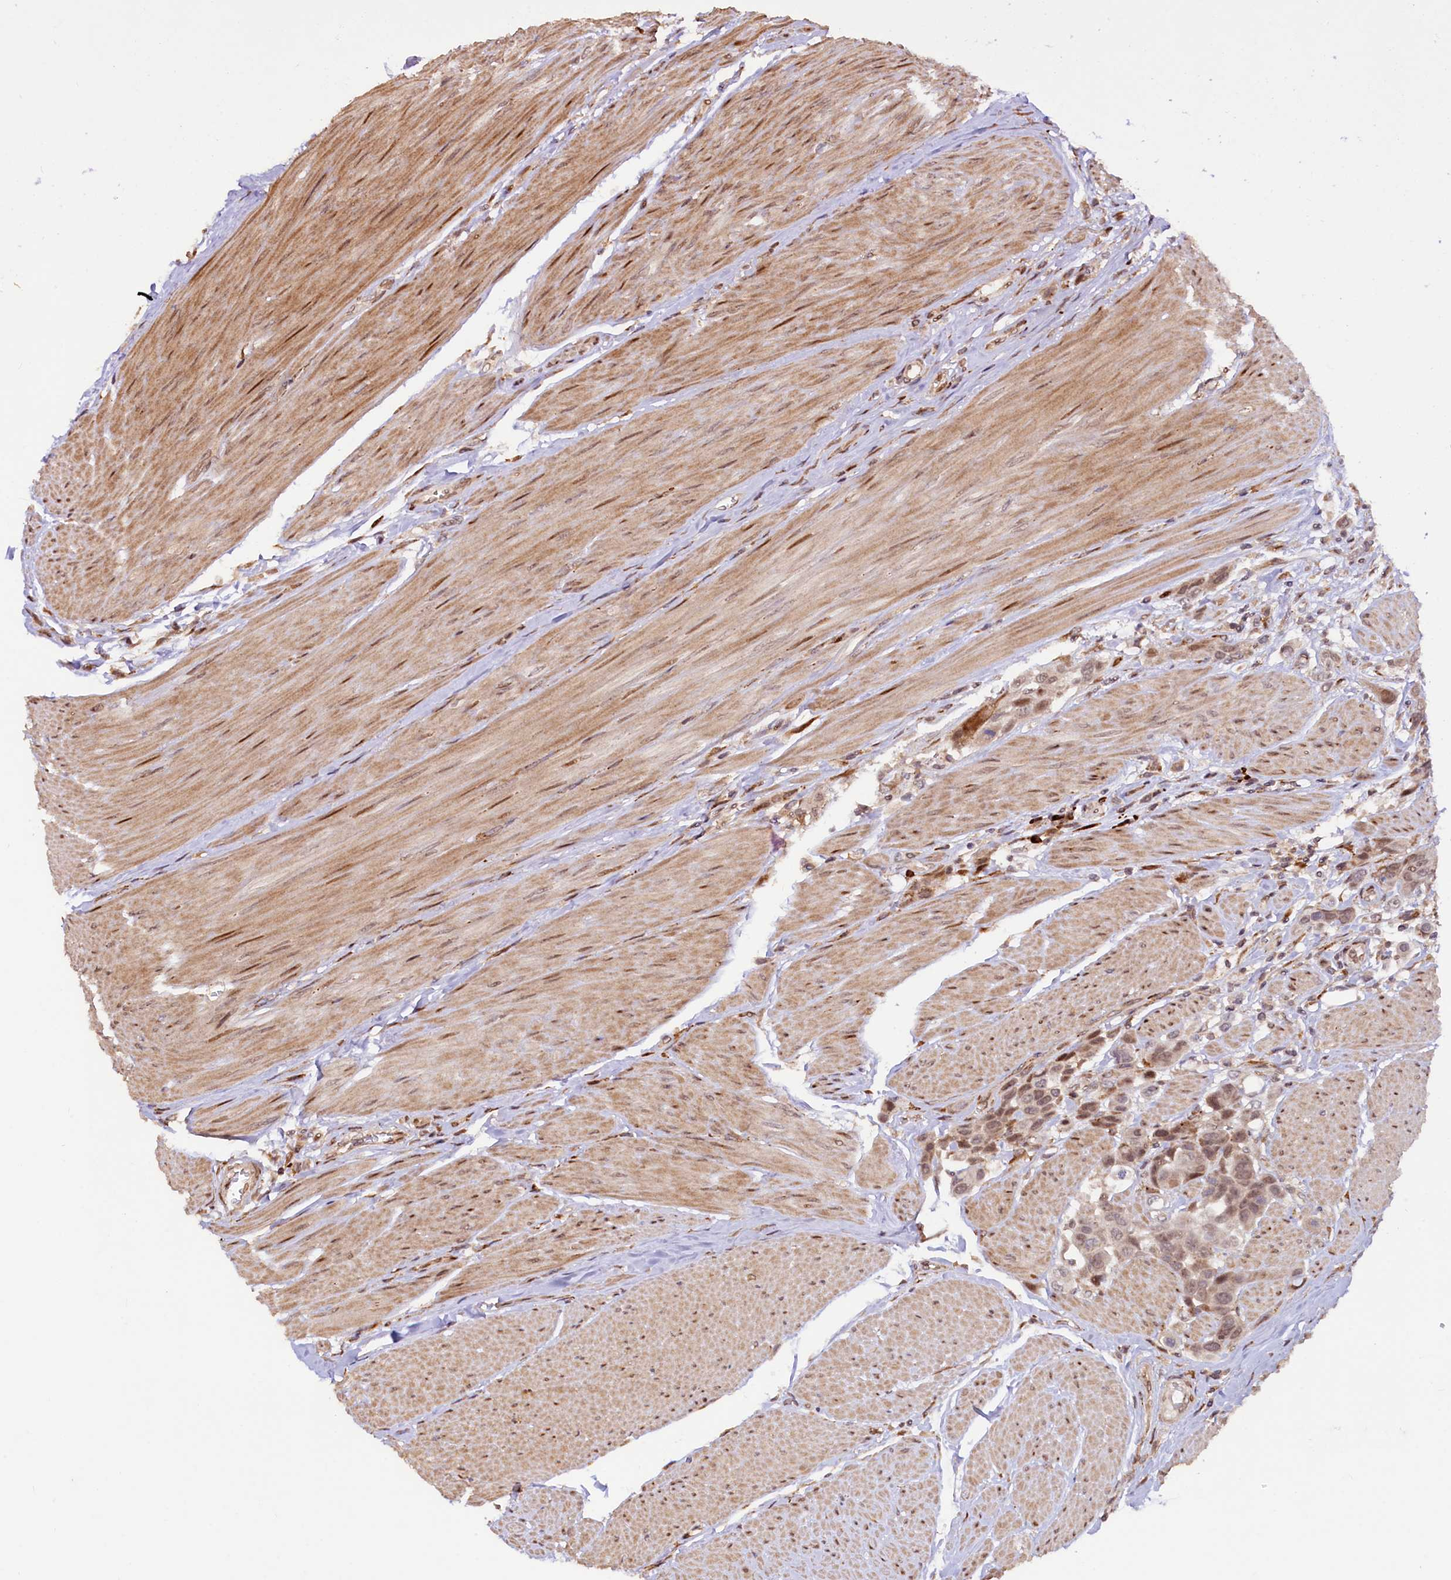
{"staining": {"intensity": "moderate", "quantity": ">75%", "location": "cytoplasmic/membranous,nuclear"}, "tissue": "urothelial cancer", "cell_type": "Tumor cells", "image_type": "cancer", "snomed": [{"axis": "morphology", "description": "Urothelial carcinoma, High grade"}, {"axis": "topography", "description": "Urinary bladder"}], "caption": "Immunohistochemical staining of human urothelial cancer shows medium levels of moderate cytoplasmic/membranous and nuclear protein positivity in about >75% of tumor cells.", "gene": "C5orf15", "patient": {"sex": "male", "age": 50}}